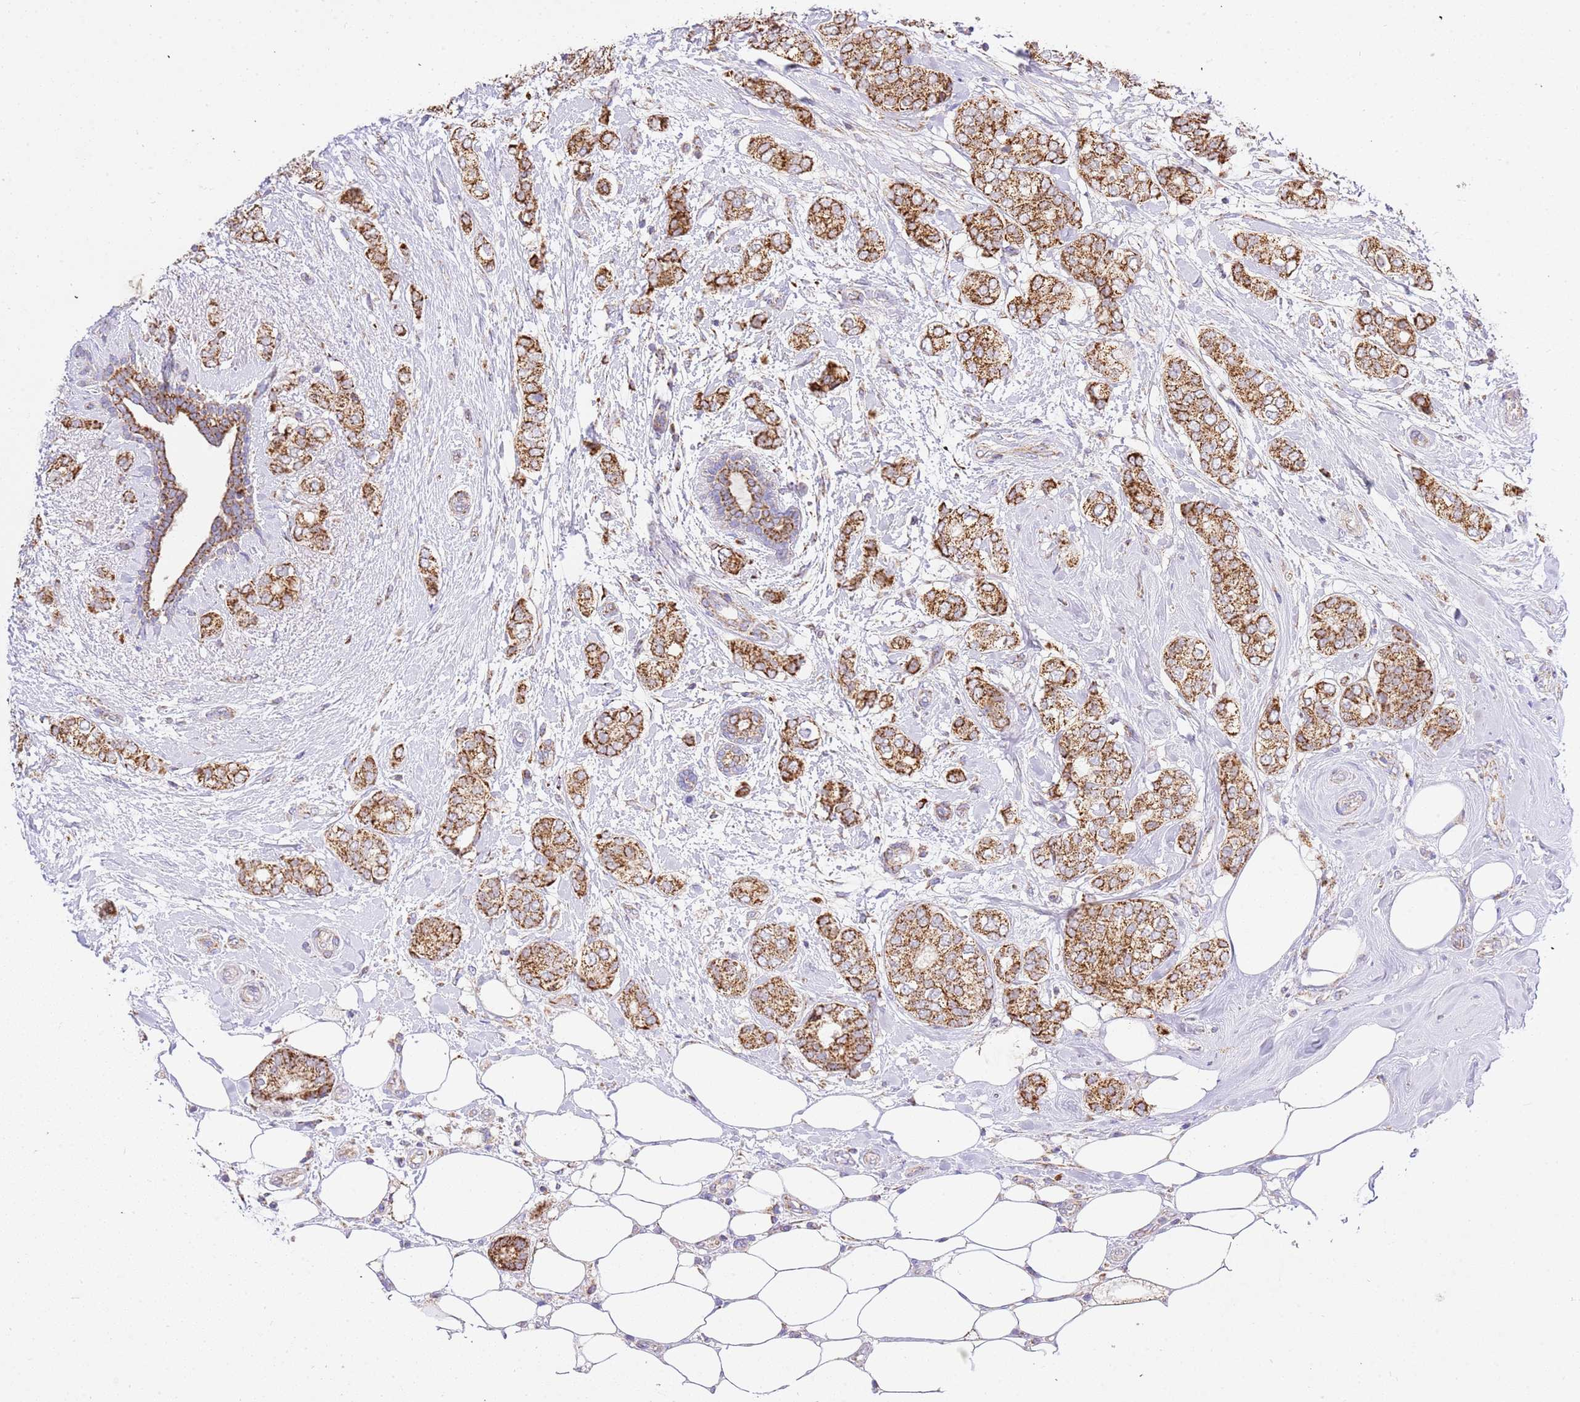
{"staining": {"intensity": "strong", "quantity": ">75%", "location": "cytoplasmic/membranous"}, "tissue": "breast cancer", "cell_type": "Tumor cells", "image_type": "cancer", "snomed": [{"axis": "morphology", "description": "Duct carcinoma"}, {"axis": "topography", "description": "Breast"}], "caption": "This image demonstrates infiltrating ductal carcinoma (breast) stained with immunohistochemistry to label a protein in brown. The cytoplasmic/membranous of tumor cells show strong positivity for the protein. Nuclei are counter-stained blue.", "gene": "ZBTB39", "patient": {"sex": "female", "age": 73}}